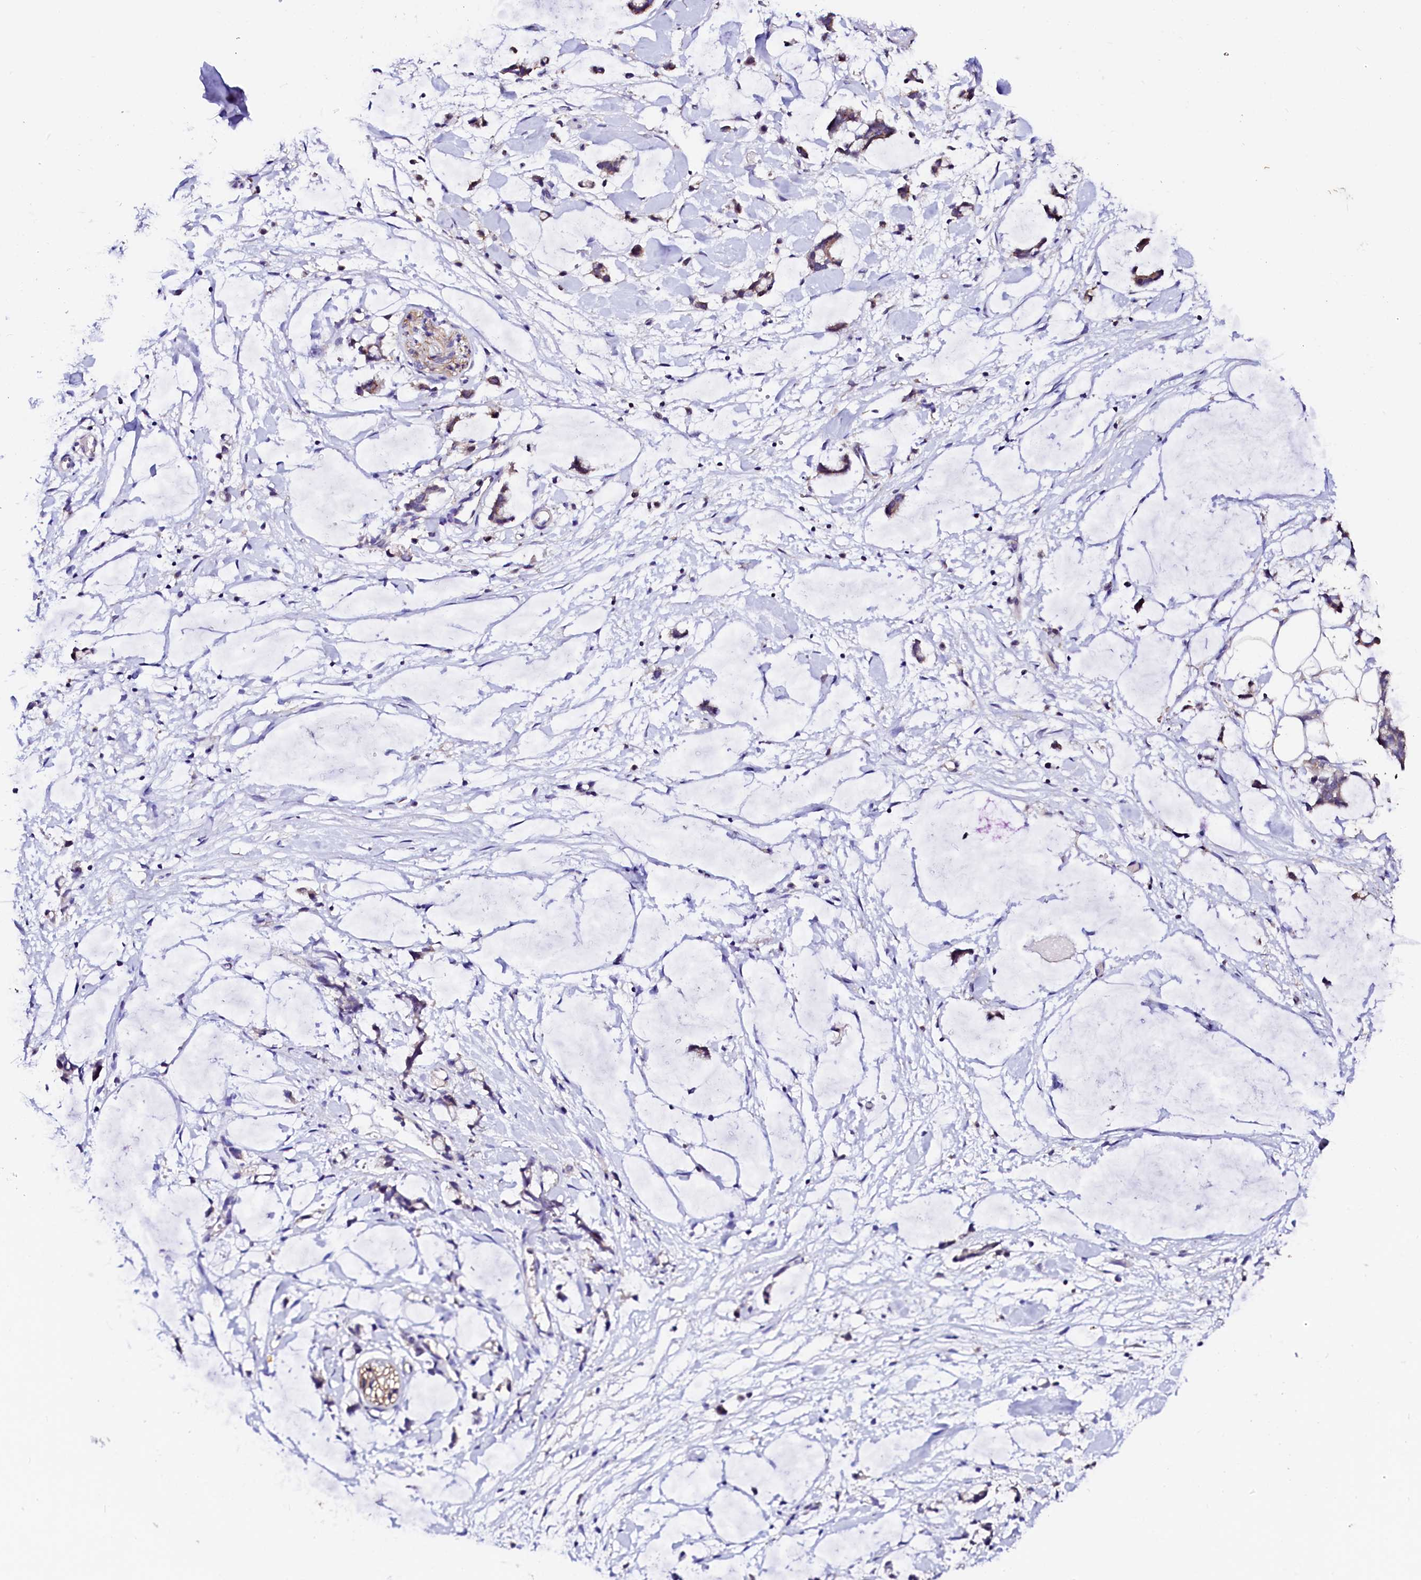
{"staining": {"intensity": "negative", "quantity": "none", "location": "none"}, "tissue": "adipose tissue", "cell_type": "Adipocytes", "image_type": "normal", "snomed": [{"axis": "morphology", "description": "Normal tissue, NOS"}, {"axis": "morphology", "description": "Adenocarcinoma, NOS"}, {"axis": "topography", "description": "Colon"}, {"axis": "topography", "description": "Peripheral nerve tissue"}], "caption": "The IHC histopathology image has no significant expression in adipocytes of adipose tissue.", "gene": "NALF1", "patient": {"sex": "male", "age": 14}}